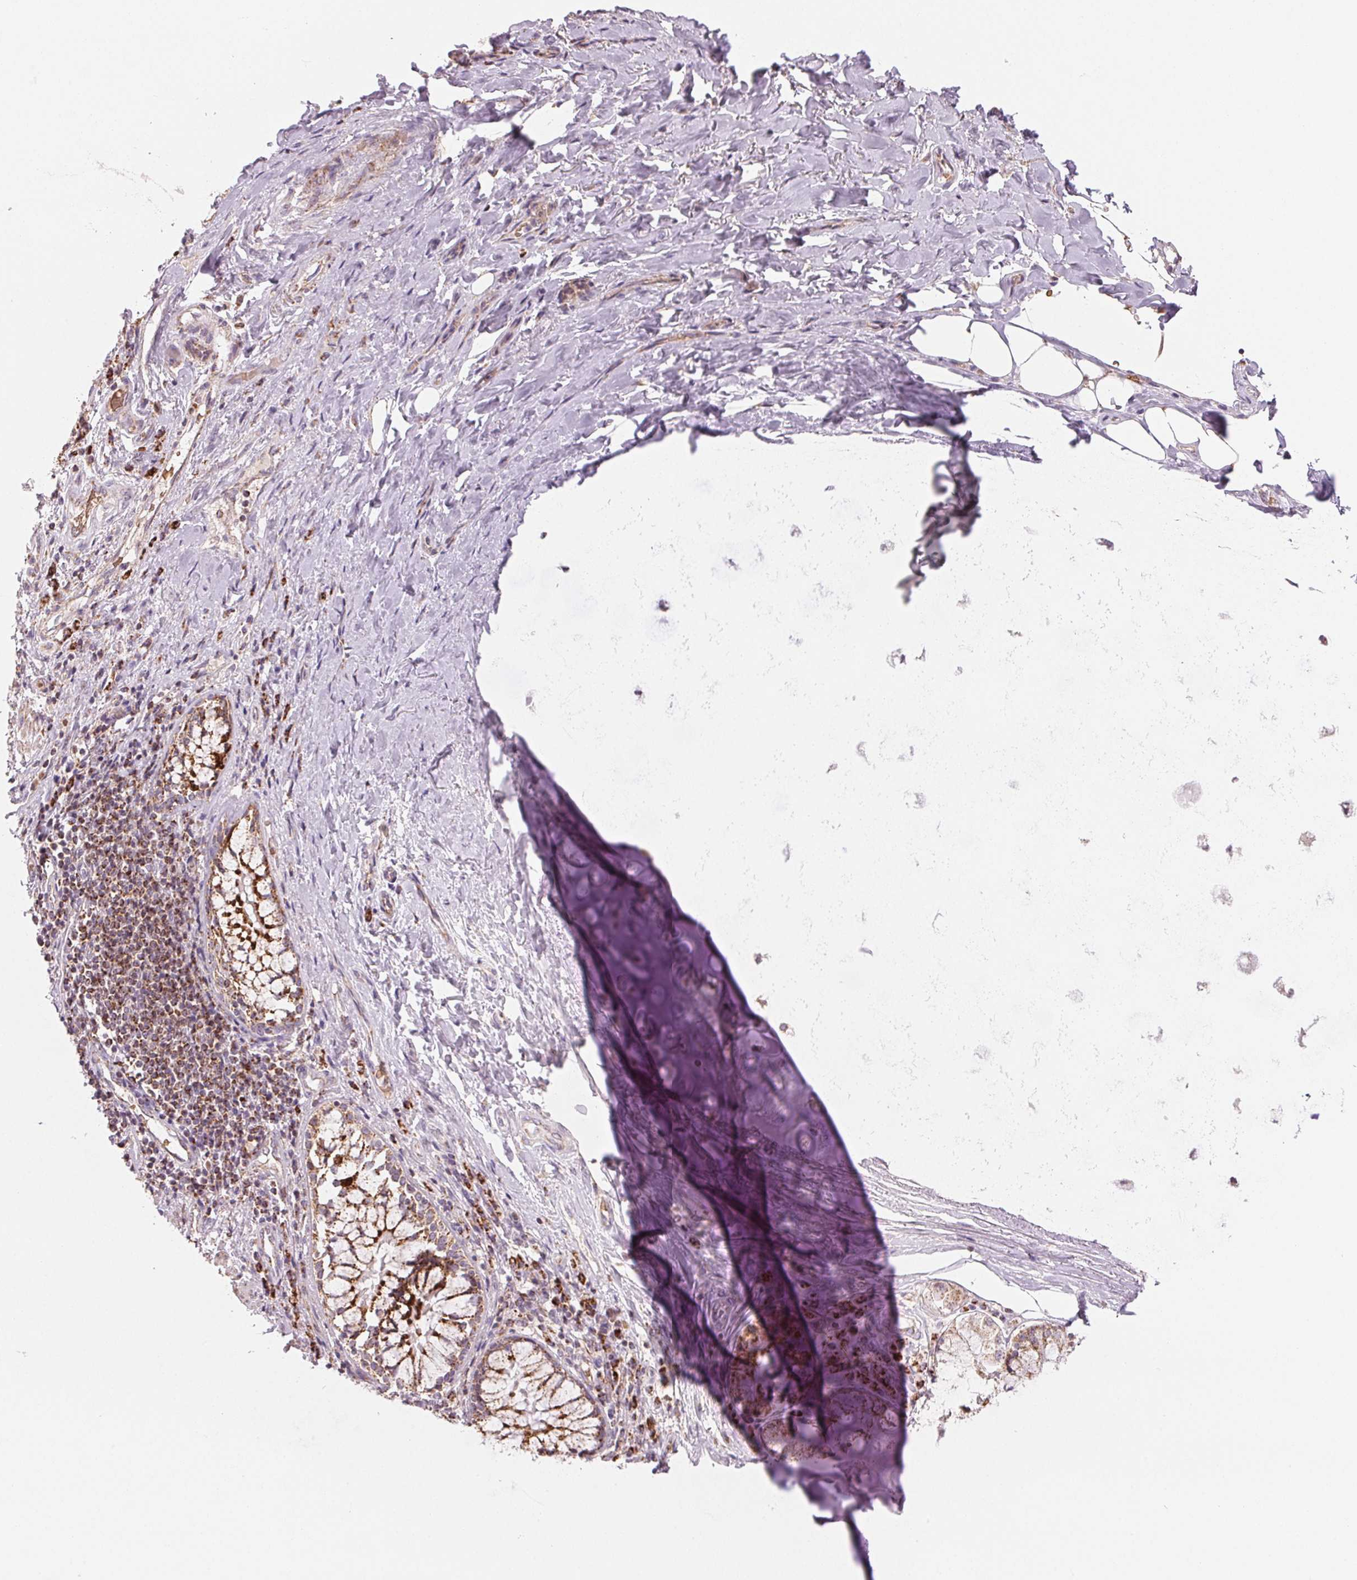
{"staining": {"intensity": "negative", "quantity": "none", "location": "none"}, "tissue": "adipose tissue", "cell_type": "Adipocytes", "image_type": "normal", "snomed": [{"axis": "morphology", "description": "Normal tissue, NOS"}, {"axis": "topography", "description": "Cartilage tissue"}, {"axis": "topography", "description": "Bronchus"}], "caption": "This is a histopathology image of IHC staining of normal adipose tissue, which shows no staining in adipocytes.", "gene": "HINT2", "patient": {"sex": "male", "age": 64}}